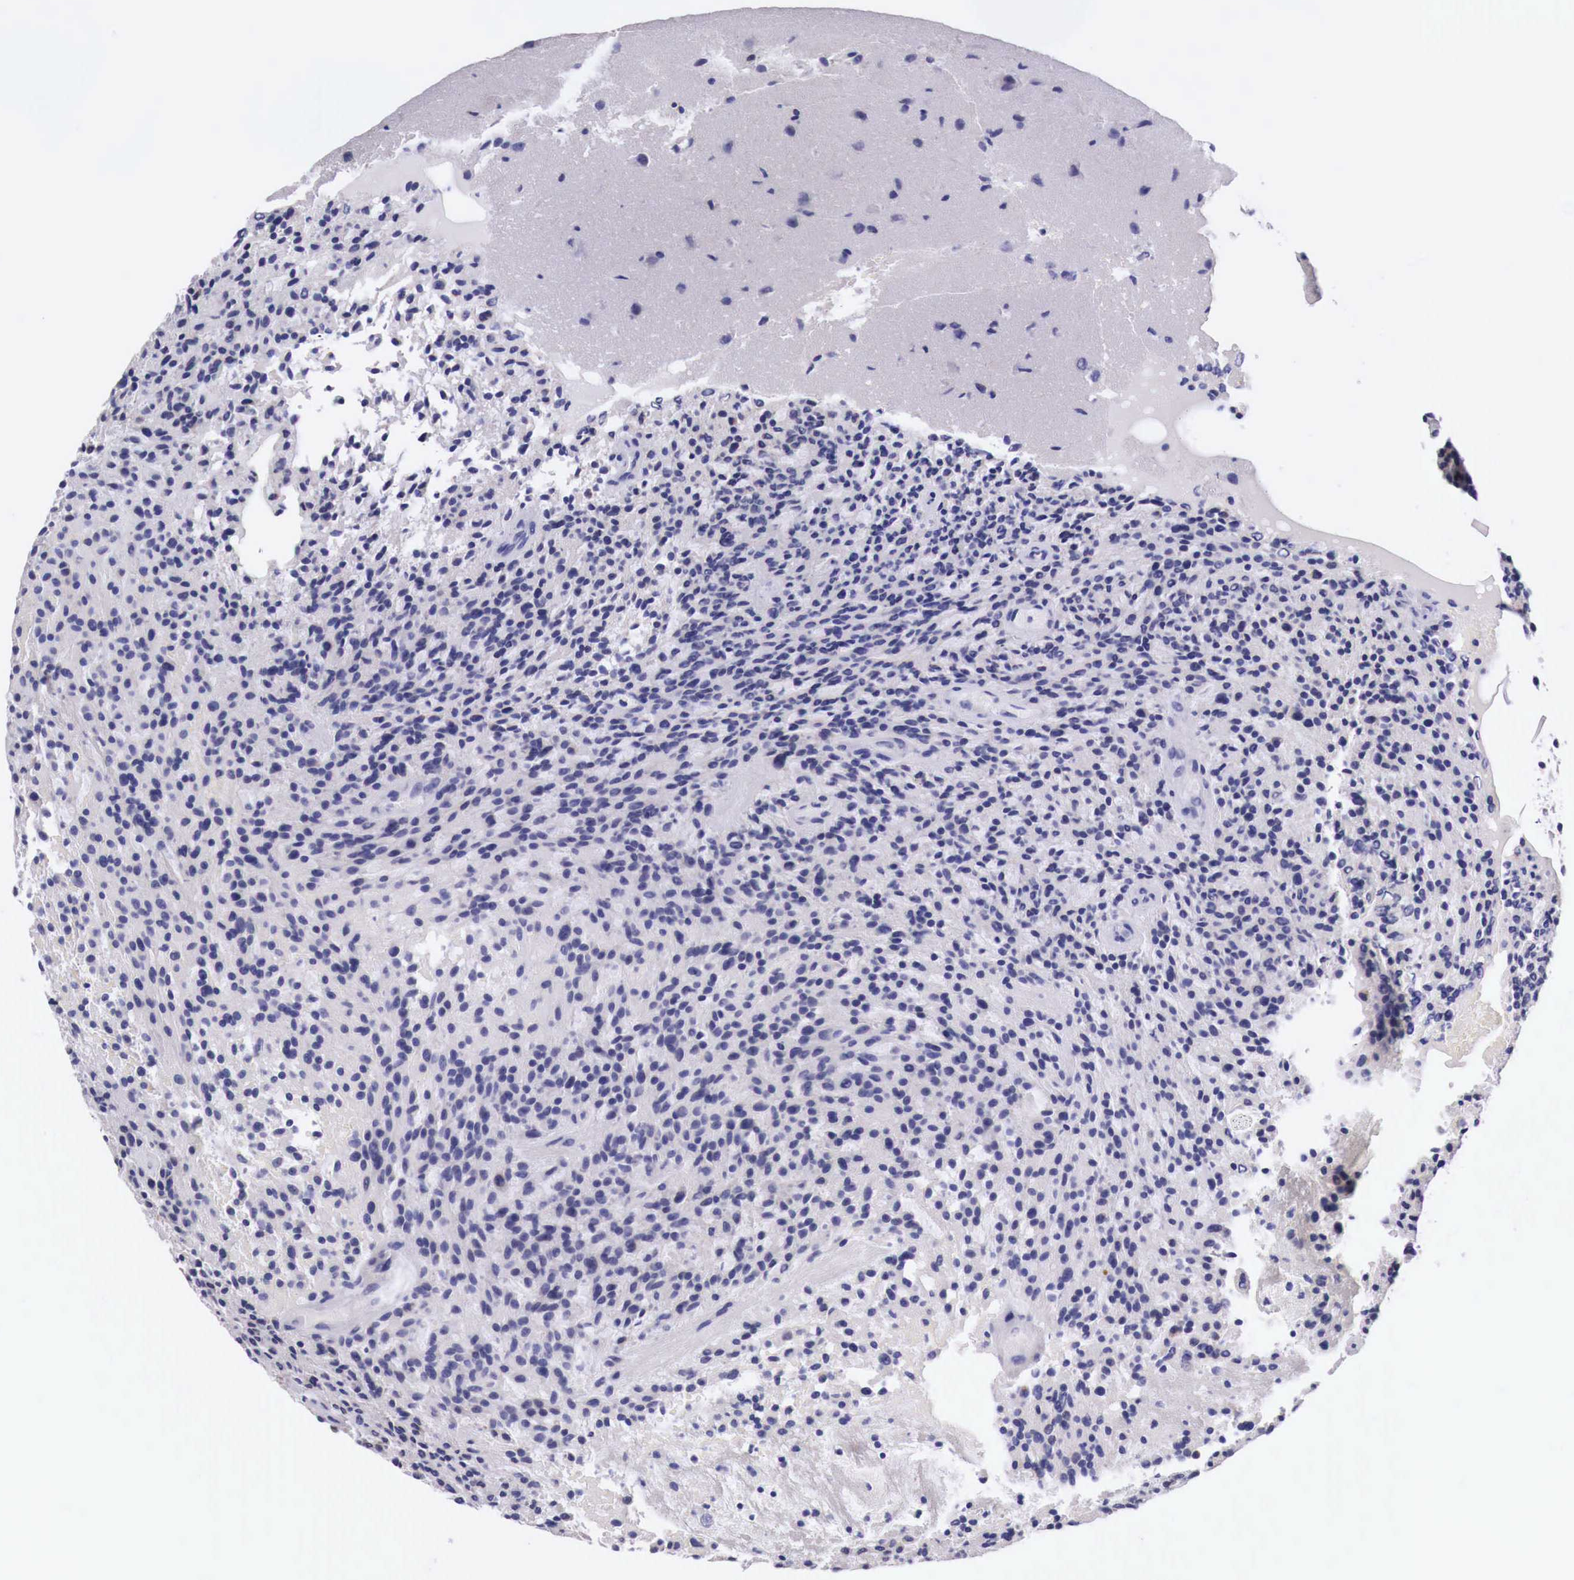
{"staining": {"intensity": "weak", "quantity": "25%-75%", "location": "cytoplasmic/membranous"}, "tissue": "glioma", "cell_type": "Tumor cells", "image_type": "cancer", "snomed": [{"axis": "morphology", "description": "Glioma, malignant, High grade"}, {"axis": "topography", "description": "Brain"}], "caption": "A brown stain labels weak cytoplasmic/membranous staining of a protein in human high-grade glioma (malignant) tumor cells.", "gene": "NREP", "patient": {"sex": "female", "age": 13}}